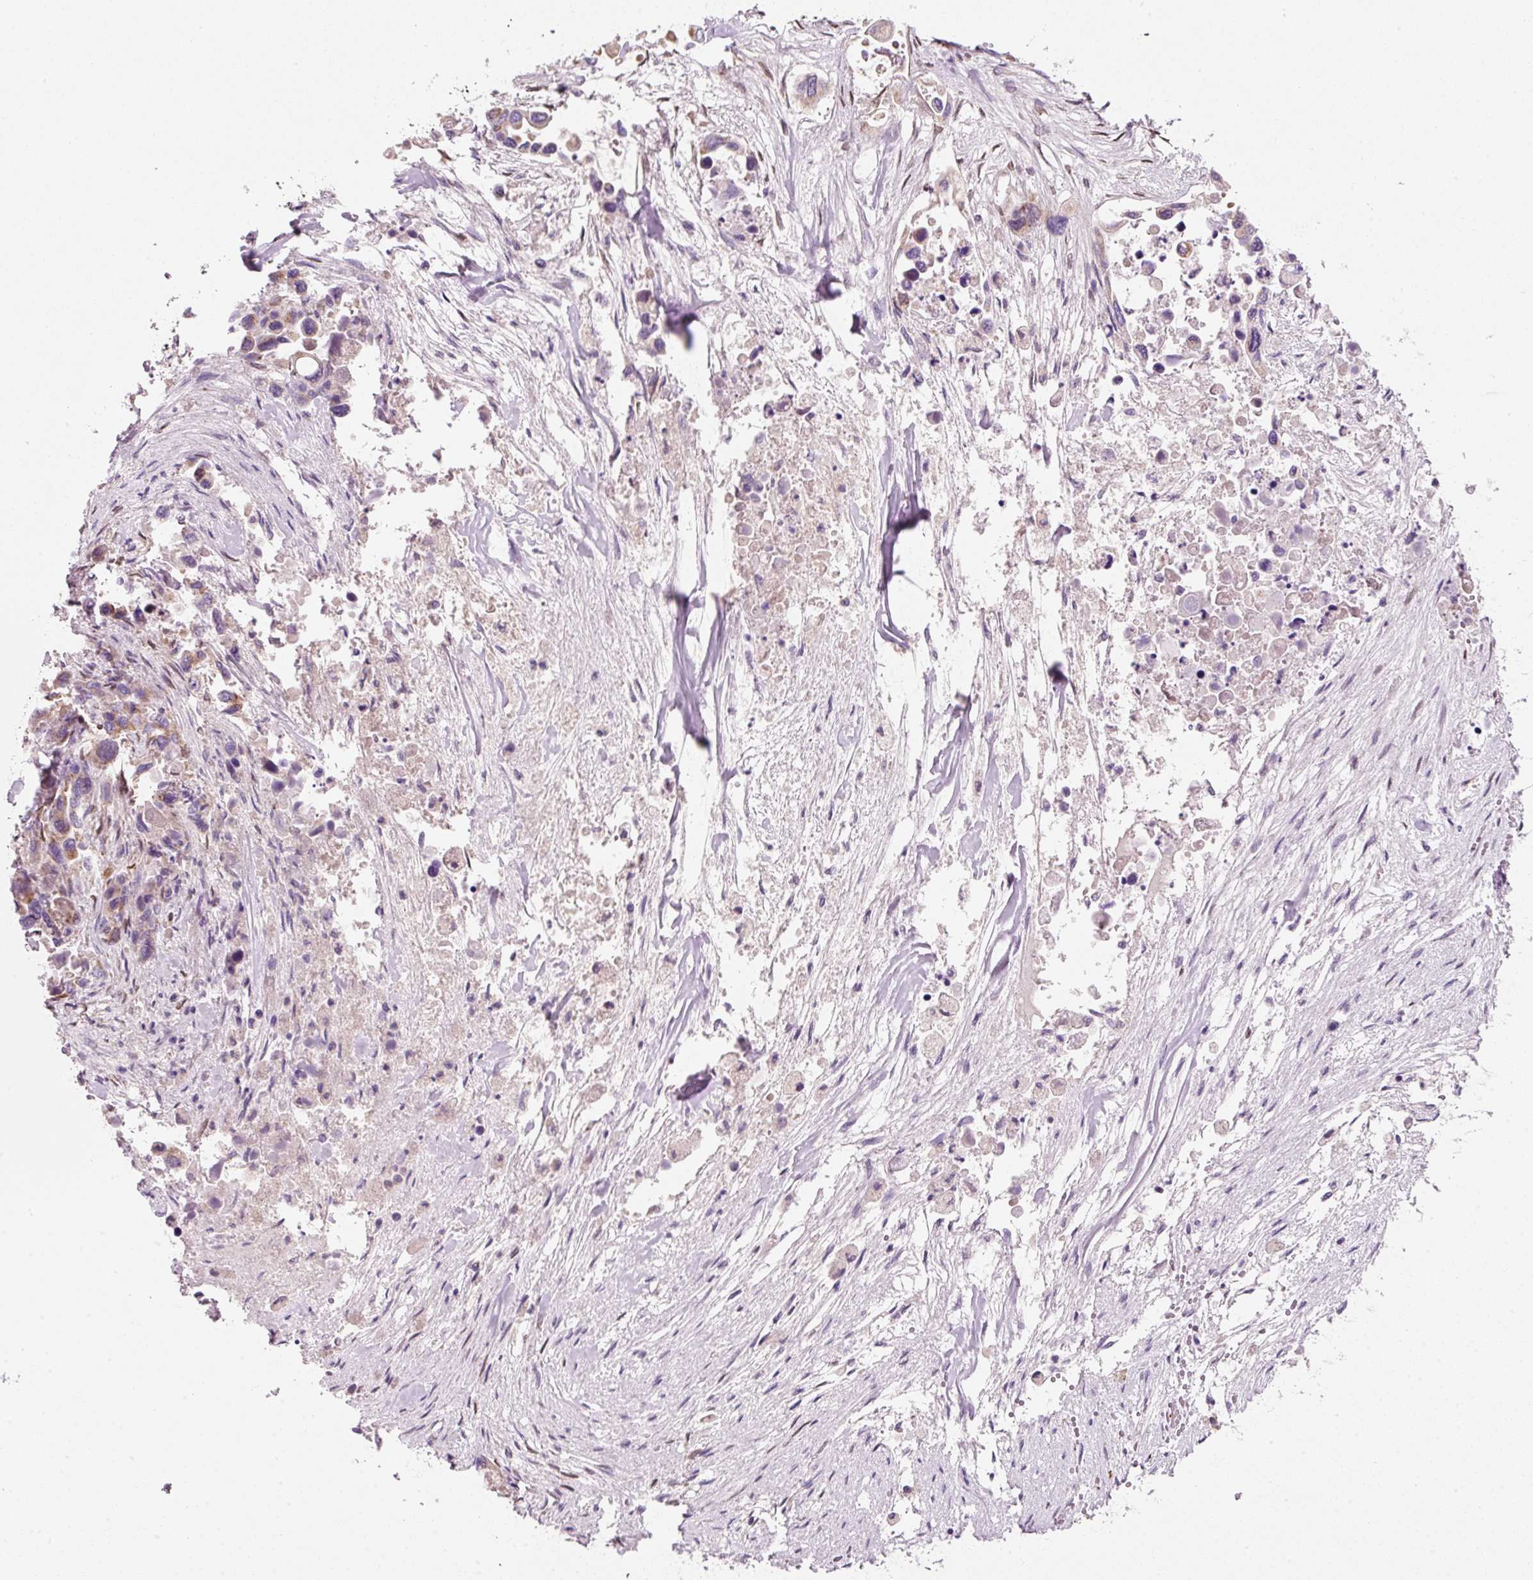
{"staining": {"intensity": "weak", "quantity": "<25%", "location": "cytoplasmic/membranous"}, "tissue": "pancreatic cancer", "cell_type": "Tumor cells", "image_type": "cancer", "snomed": [{"axis": "morphology", "description": "Adenocarcinoma, NOS"}, {"axis": "topography", "description": "Pancreas"}], "caption": "A high-resolution micrograph shows immunohistochemistry staining of pancreatic cancer (adenocarcinoma), which demonstrates no significant expression in tumor cells.", "gene": "FAM78B", "patient": {"sex": "male", "age": 92}}